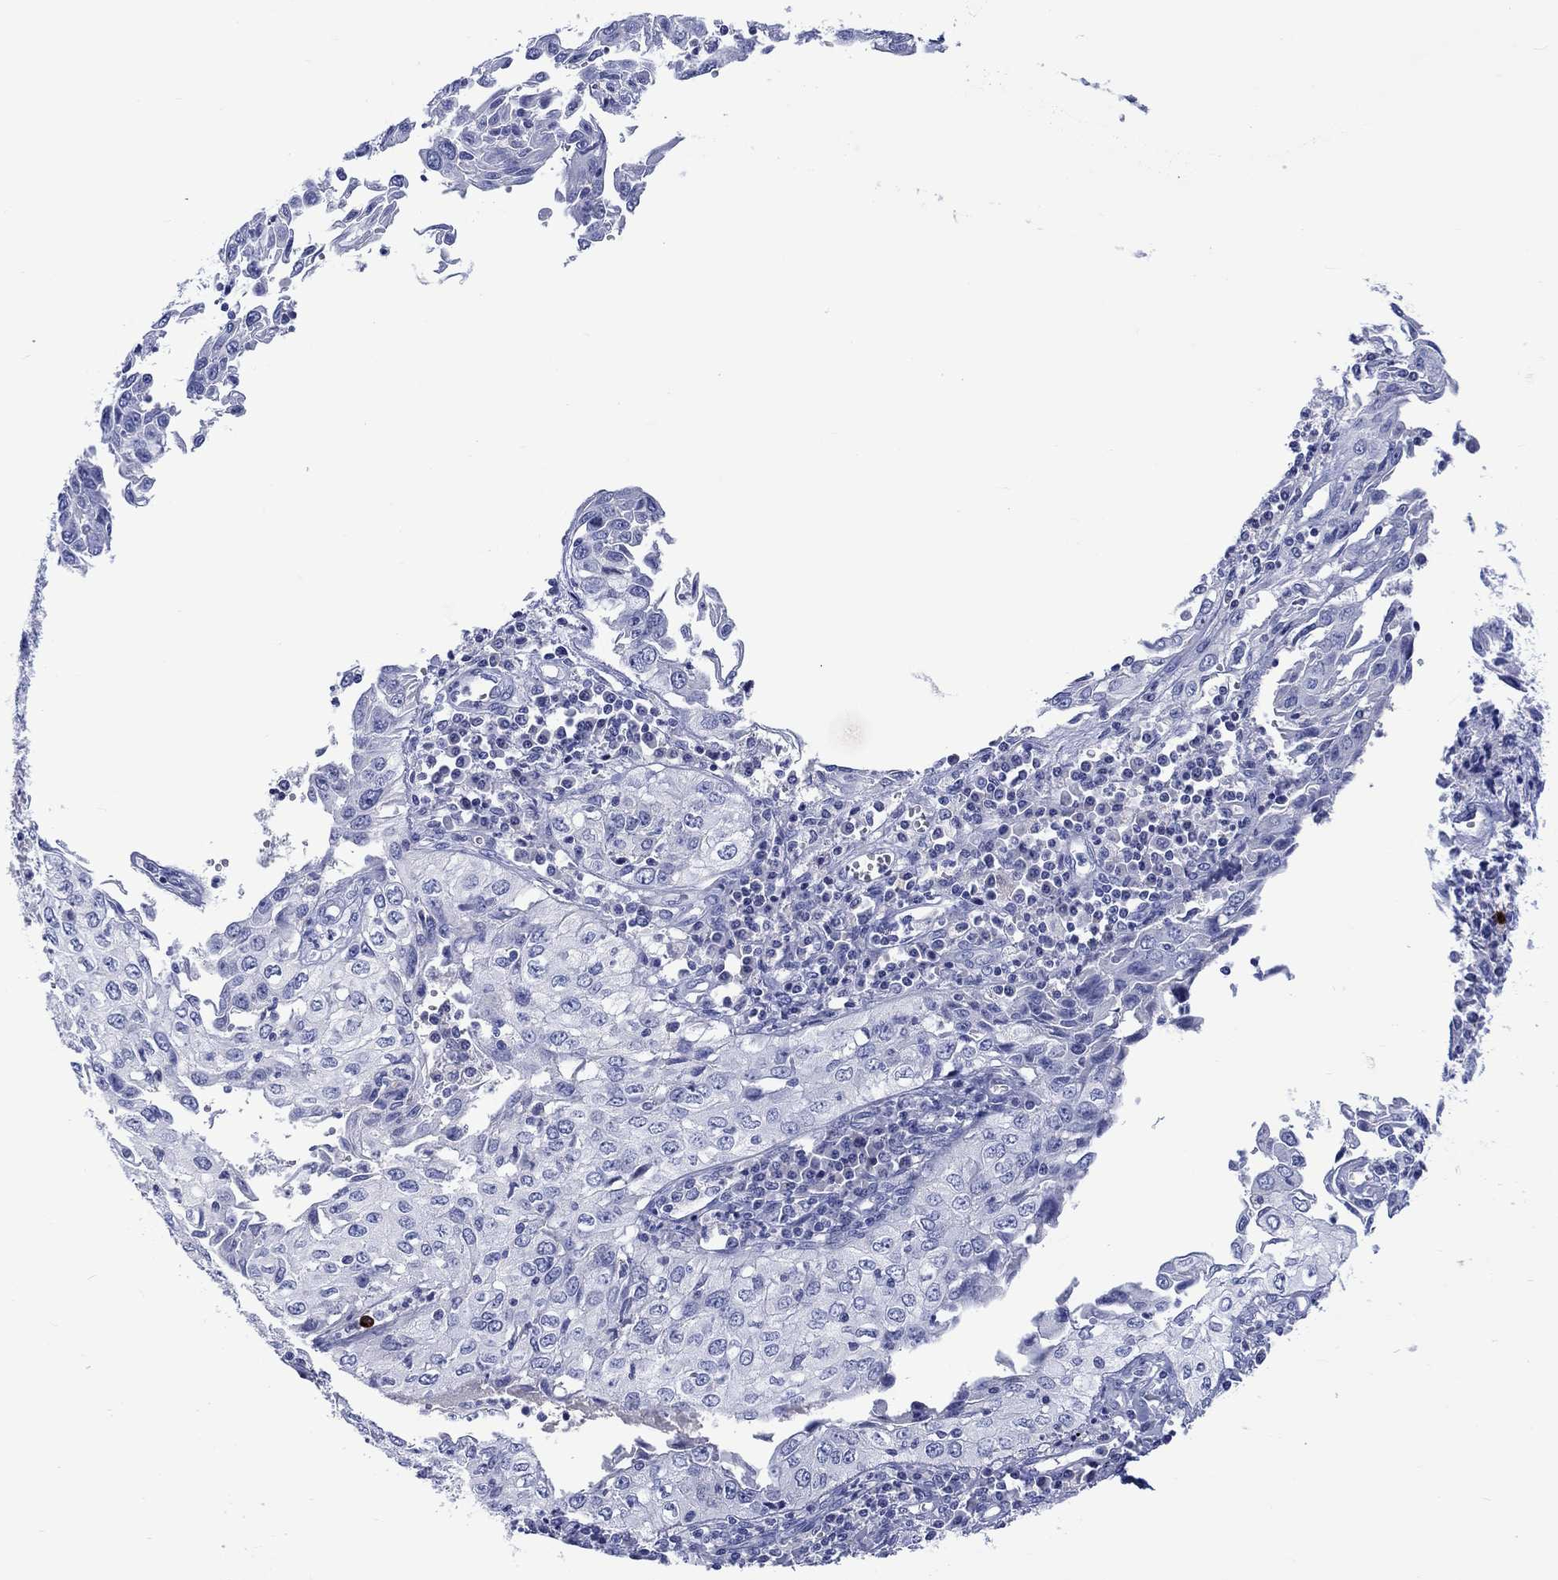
{"staining": {"intensity": "negative", "quantity": "none", "location": "none"}, "tissue": "cervical cancer", "cell_type": "Tumor cells", "image_type": "cancer", "snomed": [{"axis": "morphology", "description": "Squamous cell carcinoma, NOS"}, {"axis": "topography", "description": "Cervix"}], "caption": "This is an IHC histopathology image of cervical cancer (squamous cell carcinoma). There is no positivity in tumor cells.", "gene": "CACNG3", "patient": {"sex": "female", "age": 24}}